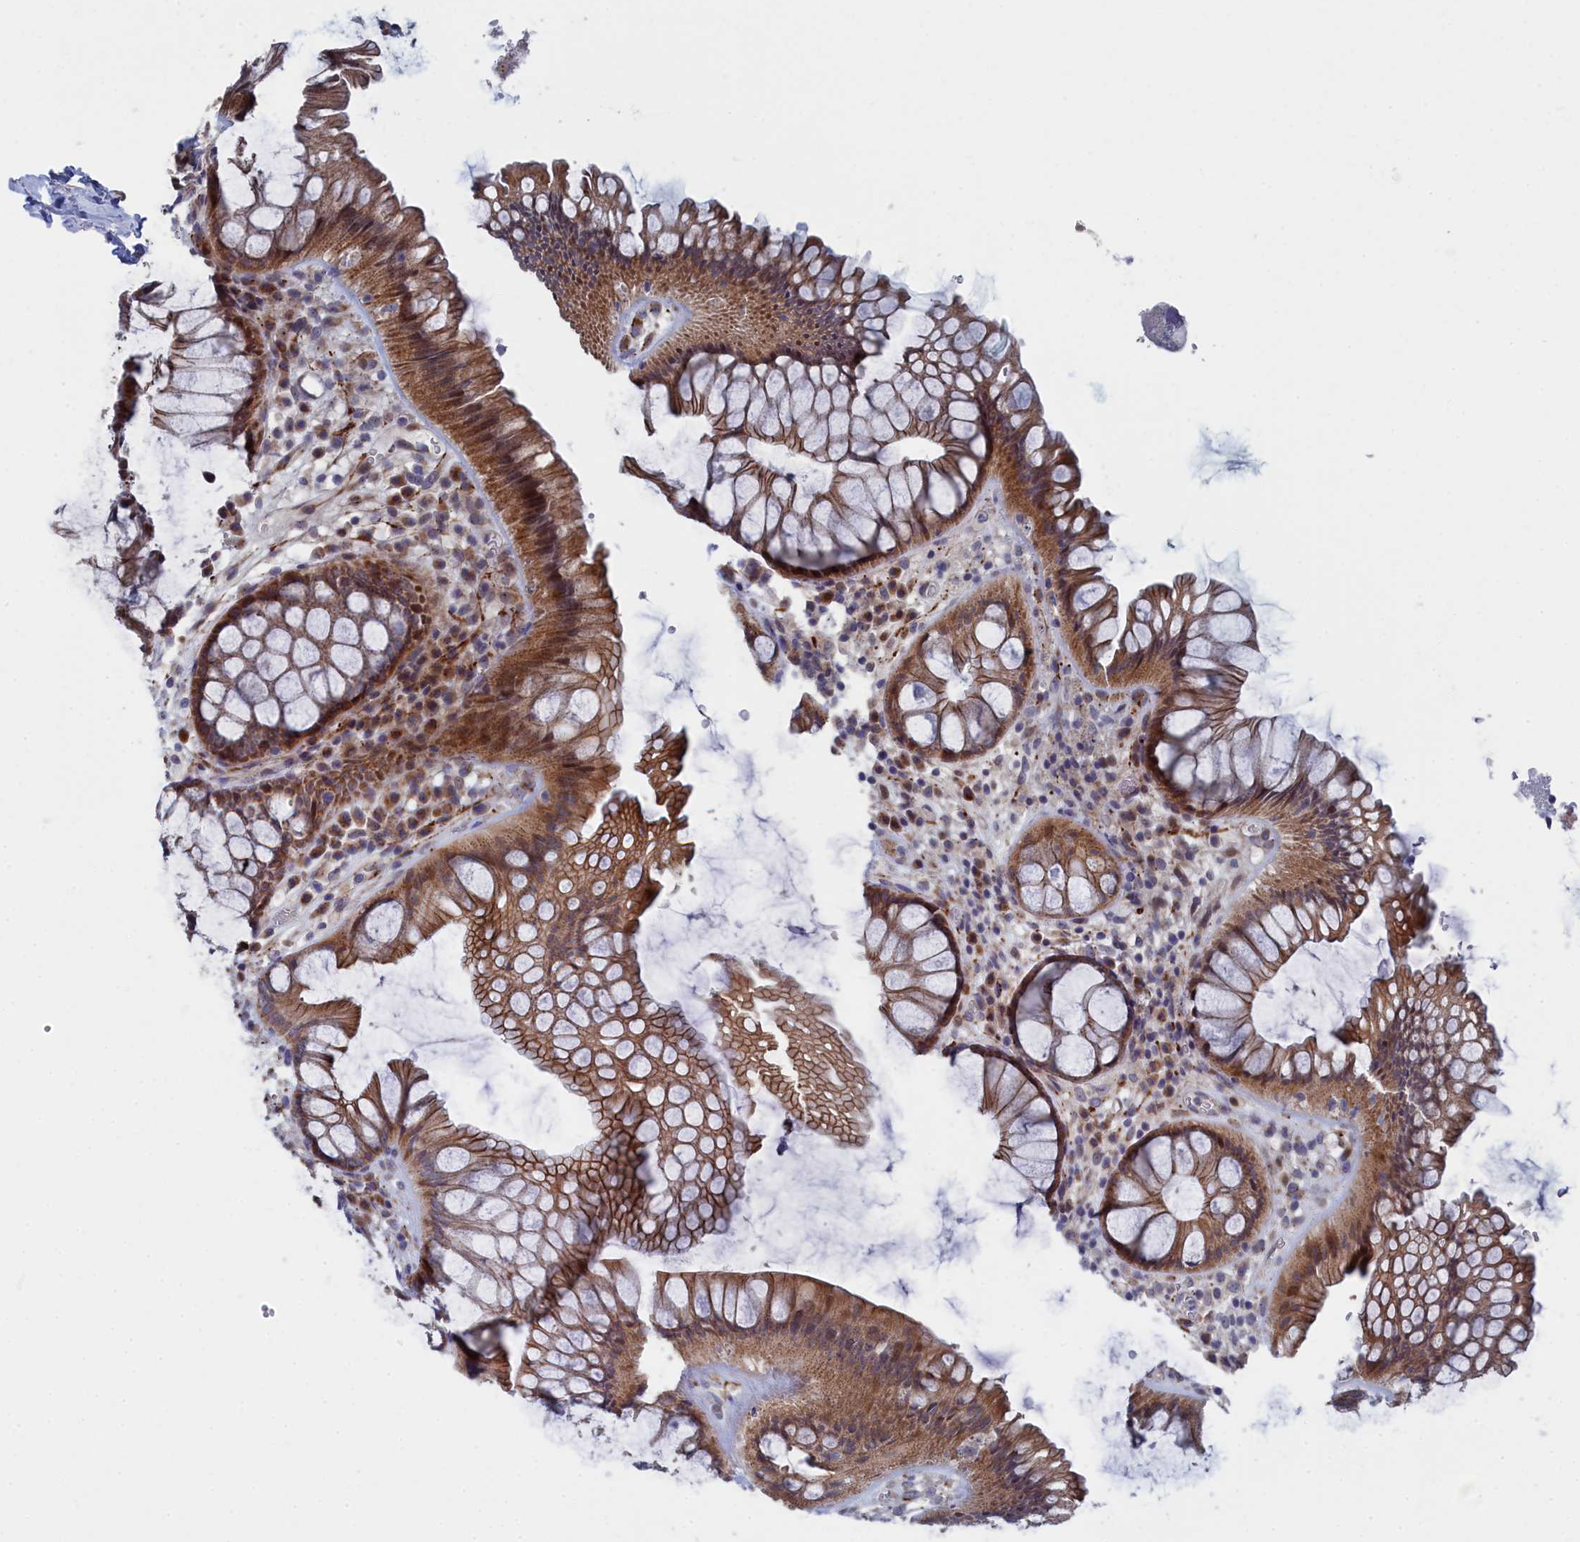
{"staining": {"intensity": "moderate", "quantity": ">75%", "location": "cytoplasmic/membranous"}, "tissue": "rectum", "cell_type": "Glandular cells", "image_type": "normal", "snomed": [{"axis": "morphology", "description": "Normal tissue, NOS"}, {"axis": "topography", "description": "Rectum"}], "caption": "A medium amount of moderate cytoplasmic/membranous positivity is identified in approximately >75% of glandular cells in benign rectum. The staining is performed using DAB (3,3'-diaminobenzidine) brown chromogen to label protein expression. The nuclei are counter-stained blue using hematoxylin.", "gene": "TMEM161A", "patient": {"sex": "male", "age": 51}}